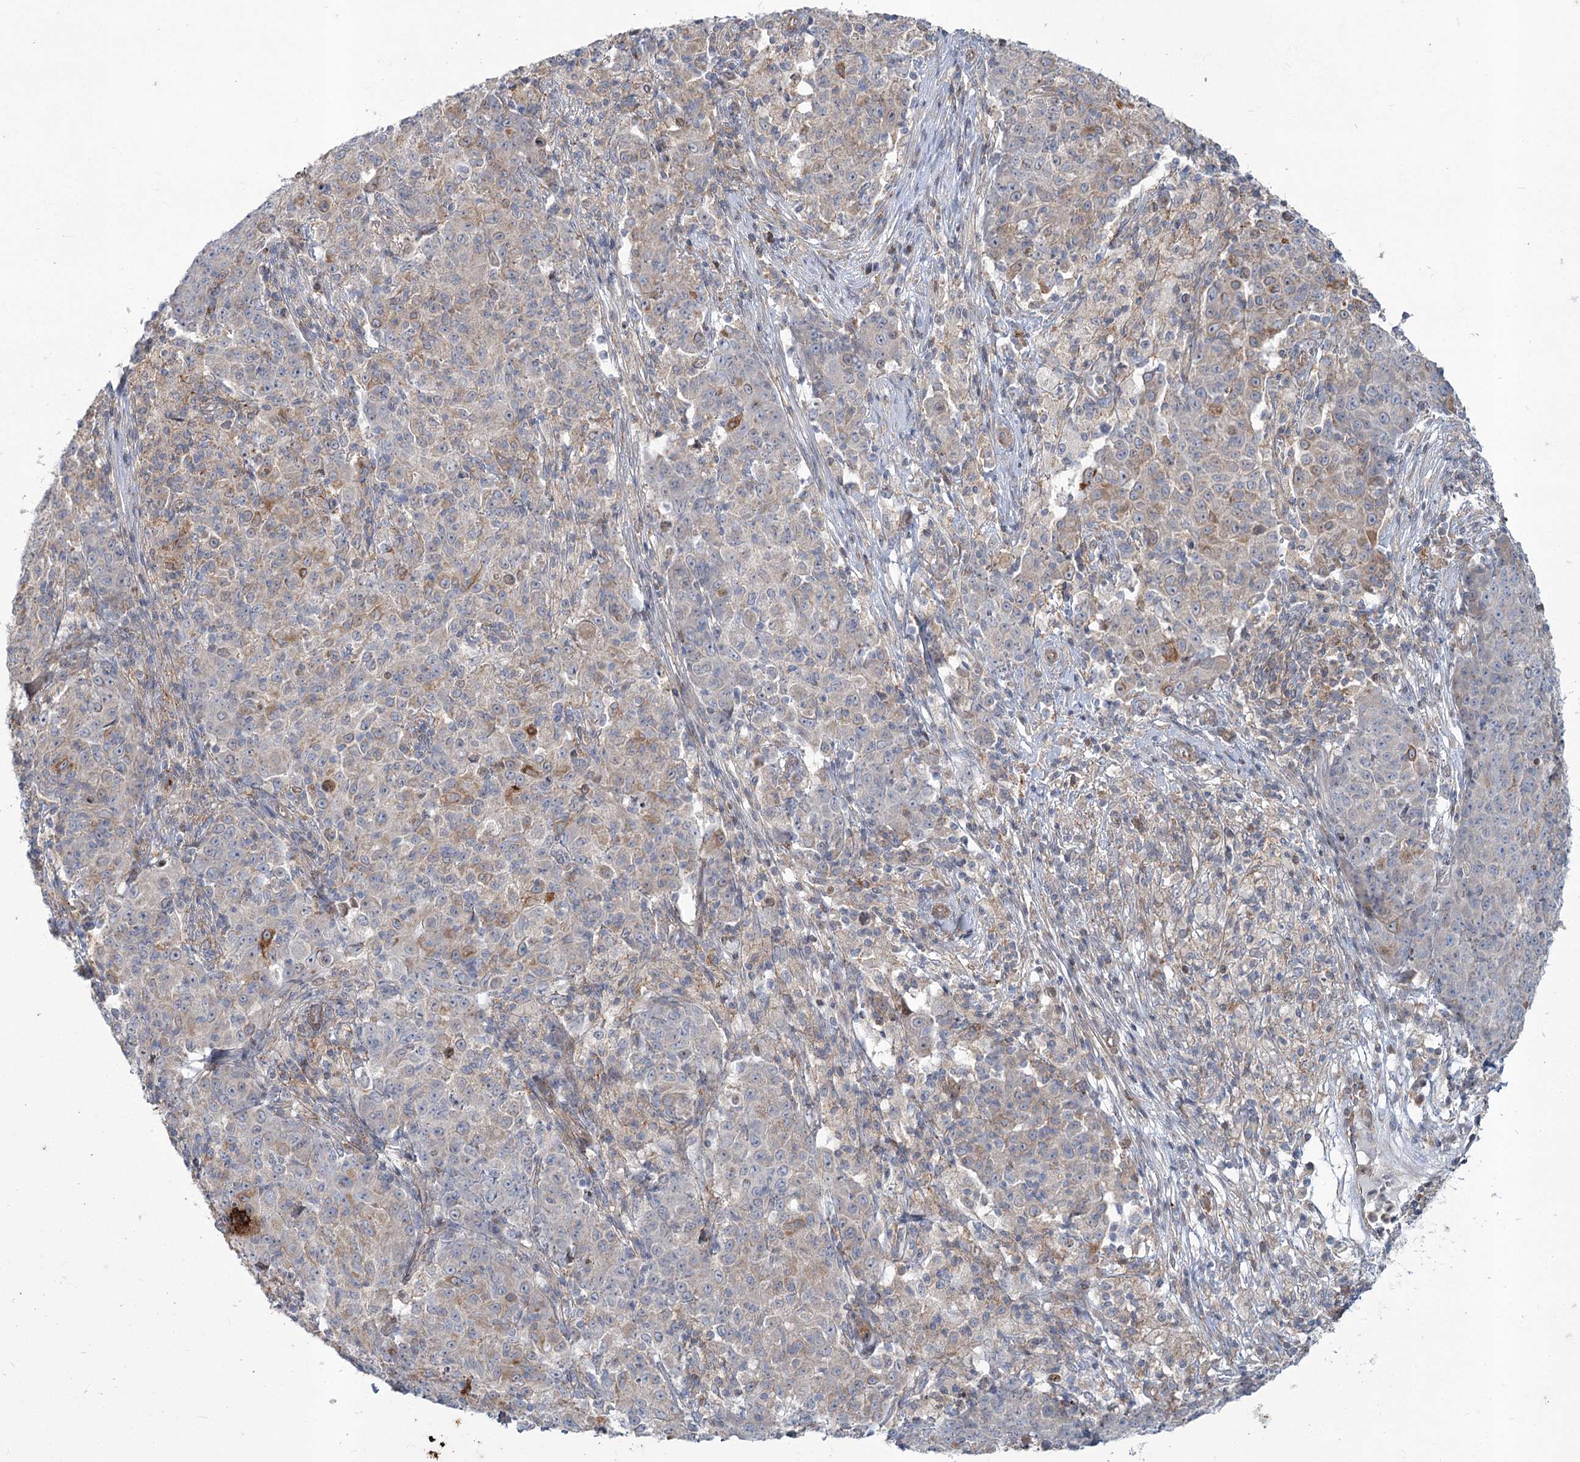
{"staining": {"intensity": "weak", "quantity": "<25%", "location": "cytoplasmic/membranous"}, "tissue": "ovarian cancer", "cell_type": "Tumor cells", "image_type": "cancer", "snomed": [{"axis": "morphology", "description": "Carcinoma, endometroid"}, {"axis": "topography", "description": "Ovary"}], "caption": "The image reveals no staining of tumor cells in endometroid carcinoma (ovarian).", "gene": "MTG1", "patient": {"sex": "female", "age": 42}}